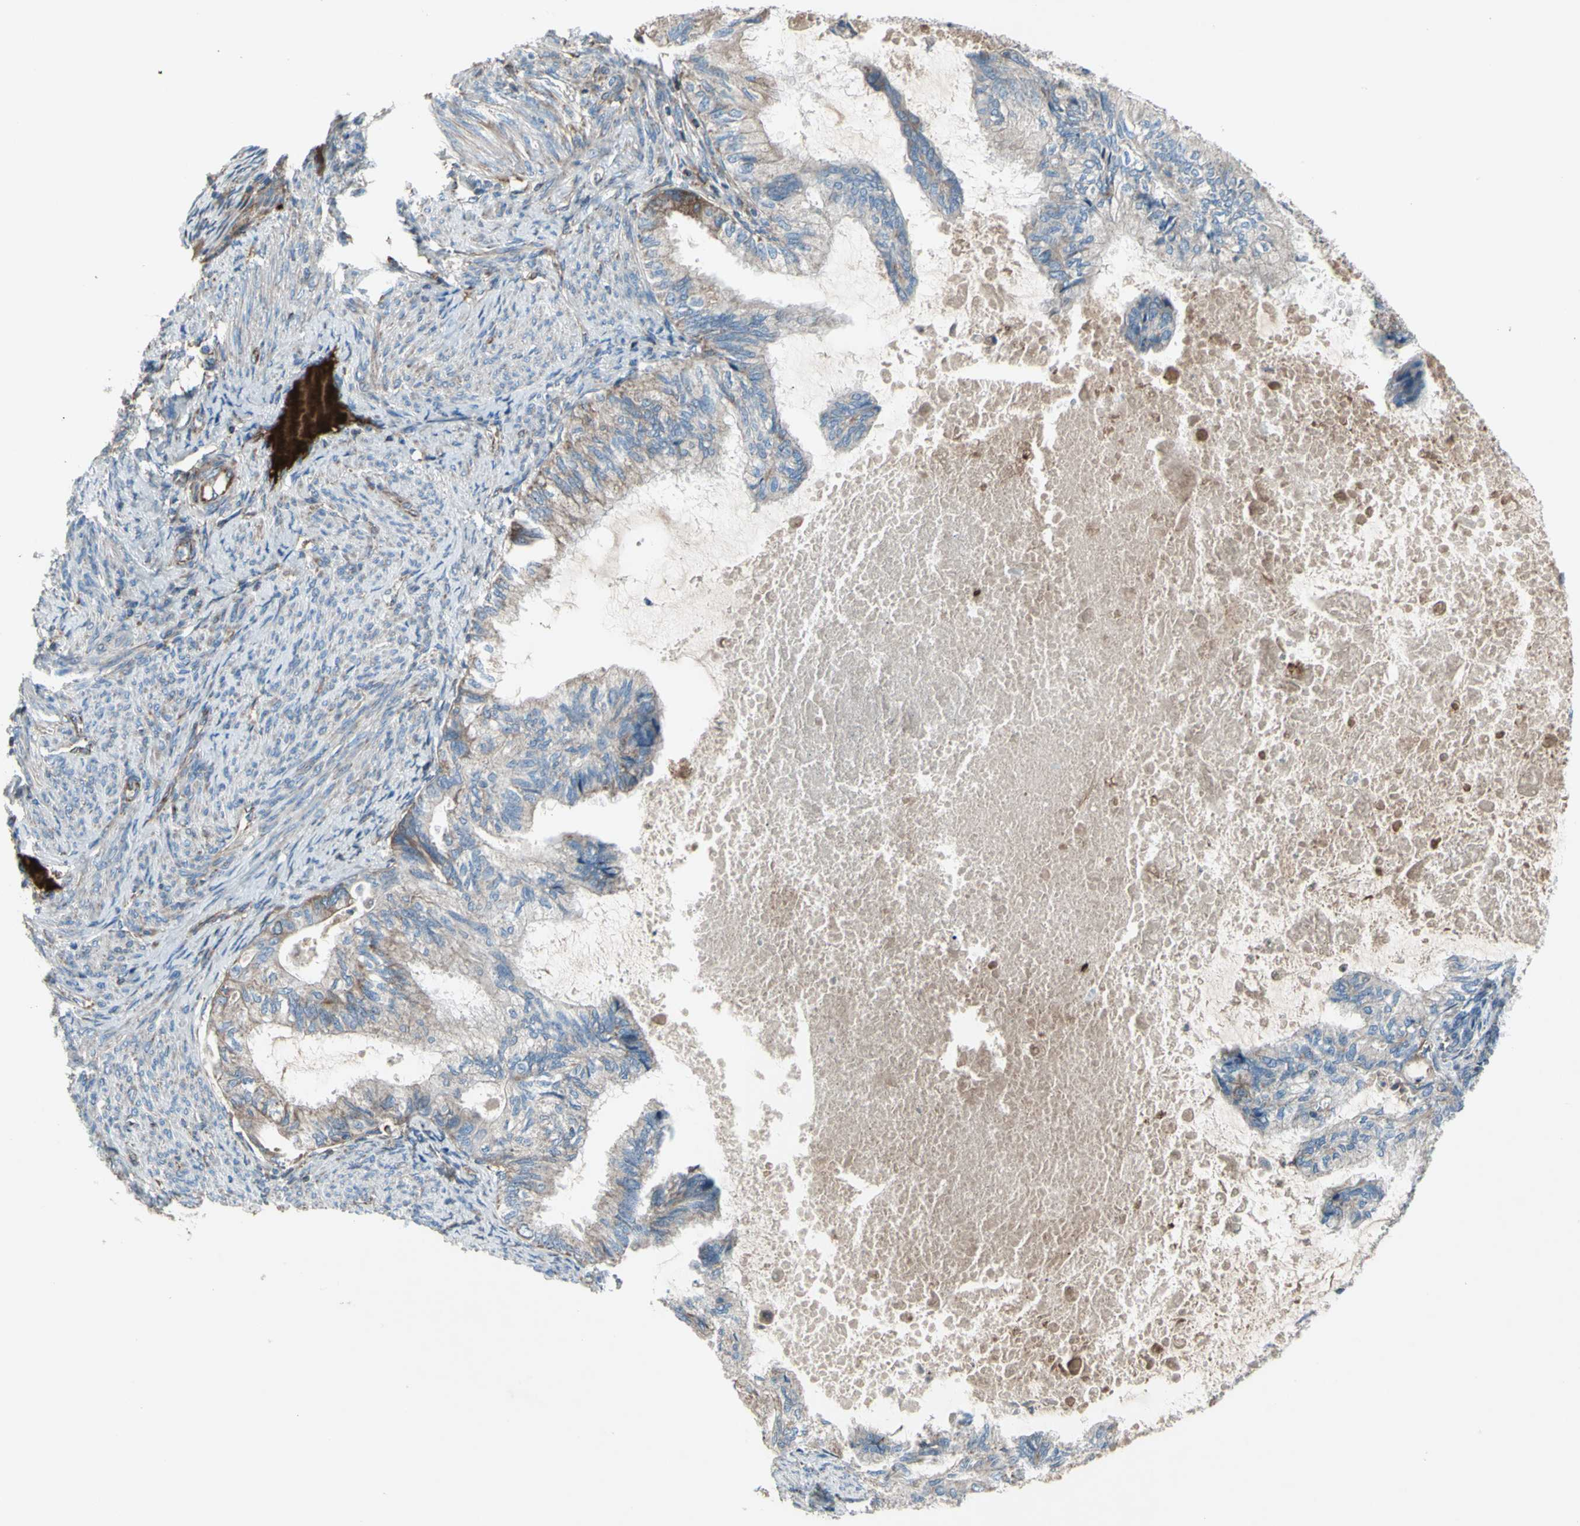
{"staining": {"intensity": "weak", "quantity": ">75%", "location": "cytoplasmic/membranous"}, "tissue": "cervical cancer", "cell_type": "Tumor cells", "image_type": "cancer", "snomed": [{"axis": "morphology", "description": "Normal tissue, NOS"}, {"axis": "morphology", "description": "Adenocarcinoma, NOS"}, {"axis": "topography", "description": "Cervix"}, {"axis": "topography", "description": "Endometrium"}], "caption": "DAB (3,3'-diaminobenzidine) immunohistochemical staining of human cervical cancer (adenocarcinoma) demonstrates weak cytoplasmic/membranous protein expression in about >75% of tumor cells.", "gene": "EMC7", "patient": {"sex": "female", "age": 86}}